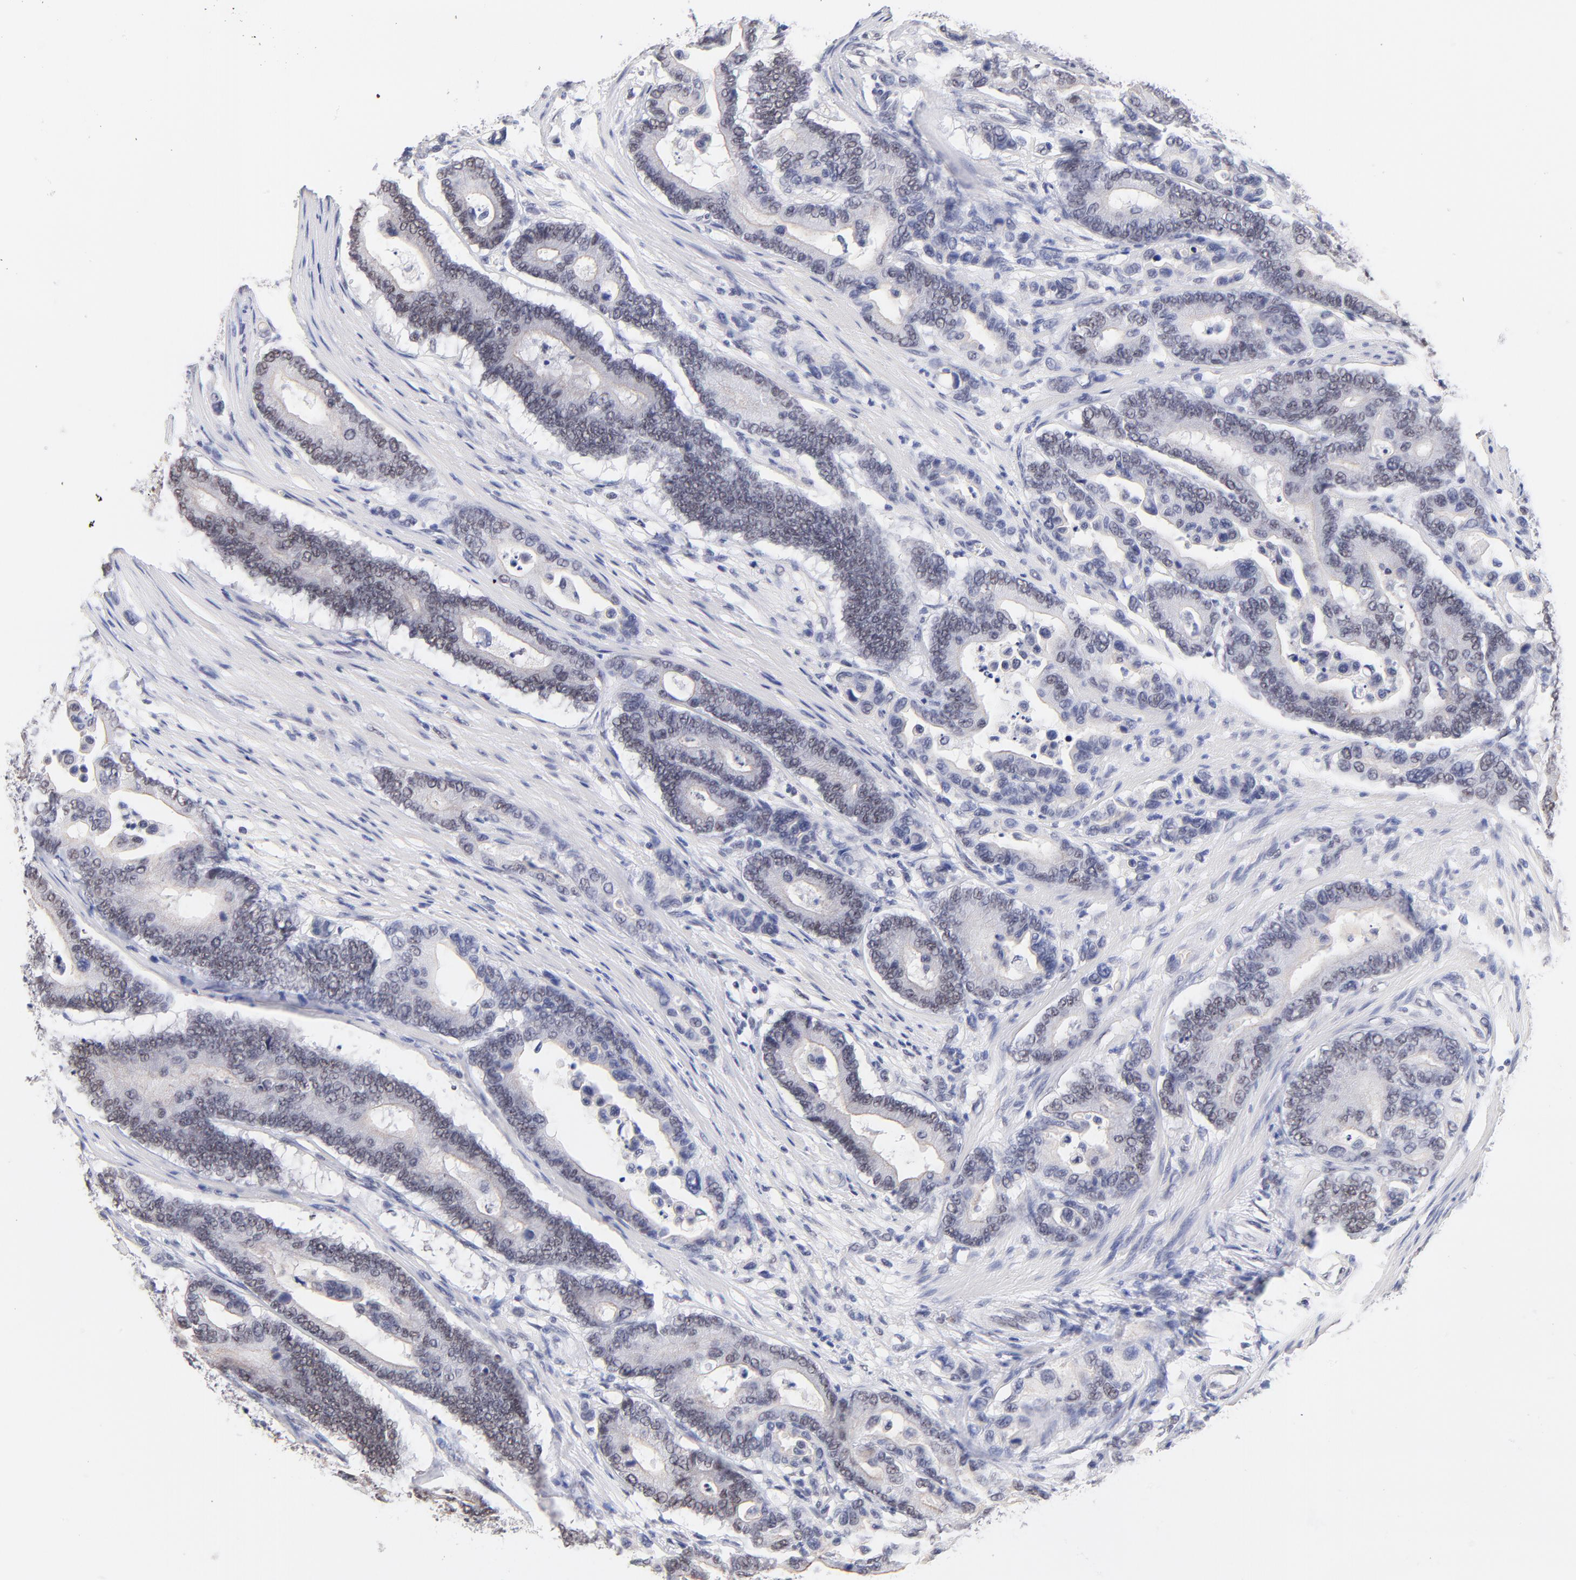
{"staining": {"intensity": "negative", "quantity": "none", "location": "none"}, "tissue": "colorectal cancer", "cell_type": "Tumor cells", "image_type": "cancer", "snomed": [{"axis": "morphology", "description": "Normal tissue, NOS"}, {"axis": "morphology", "description": "Adenocarcinoma, NOS"}, {"axis": "topography", "description": "Colon"}], "caption": "Histopathology image shows no protein staining in tumor cells of colorectal cancer (adenocarcinoma) tissue.", "gene": "ZNF74", "patient": {"sex": "male", "age": 82}}